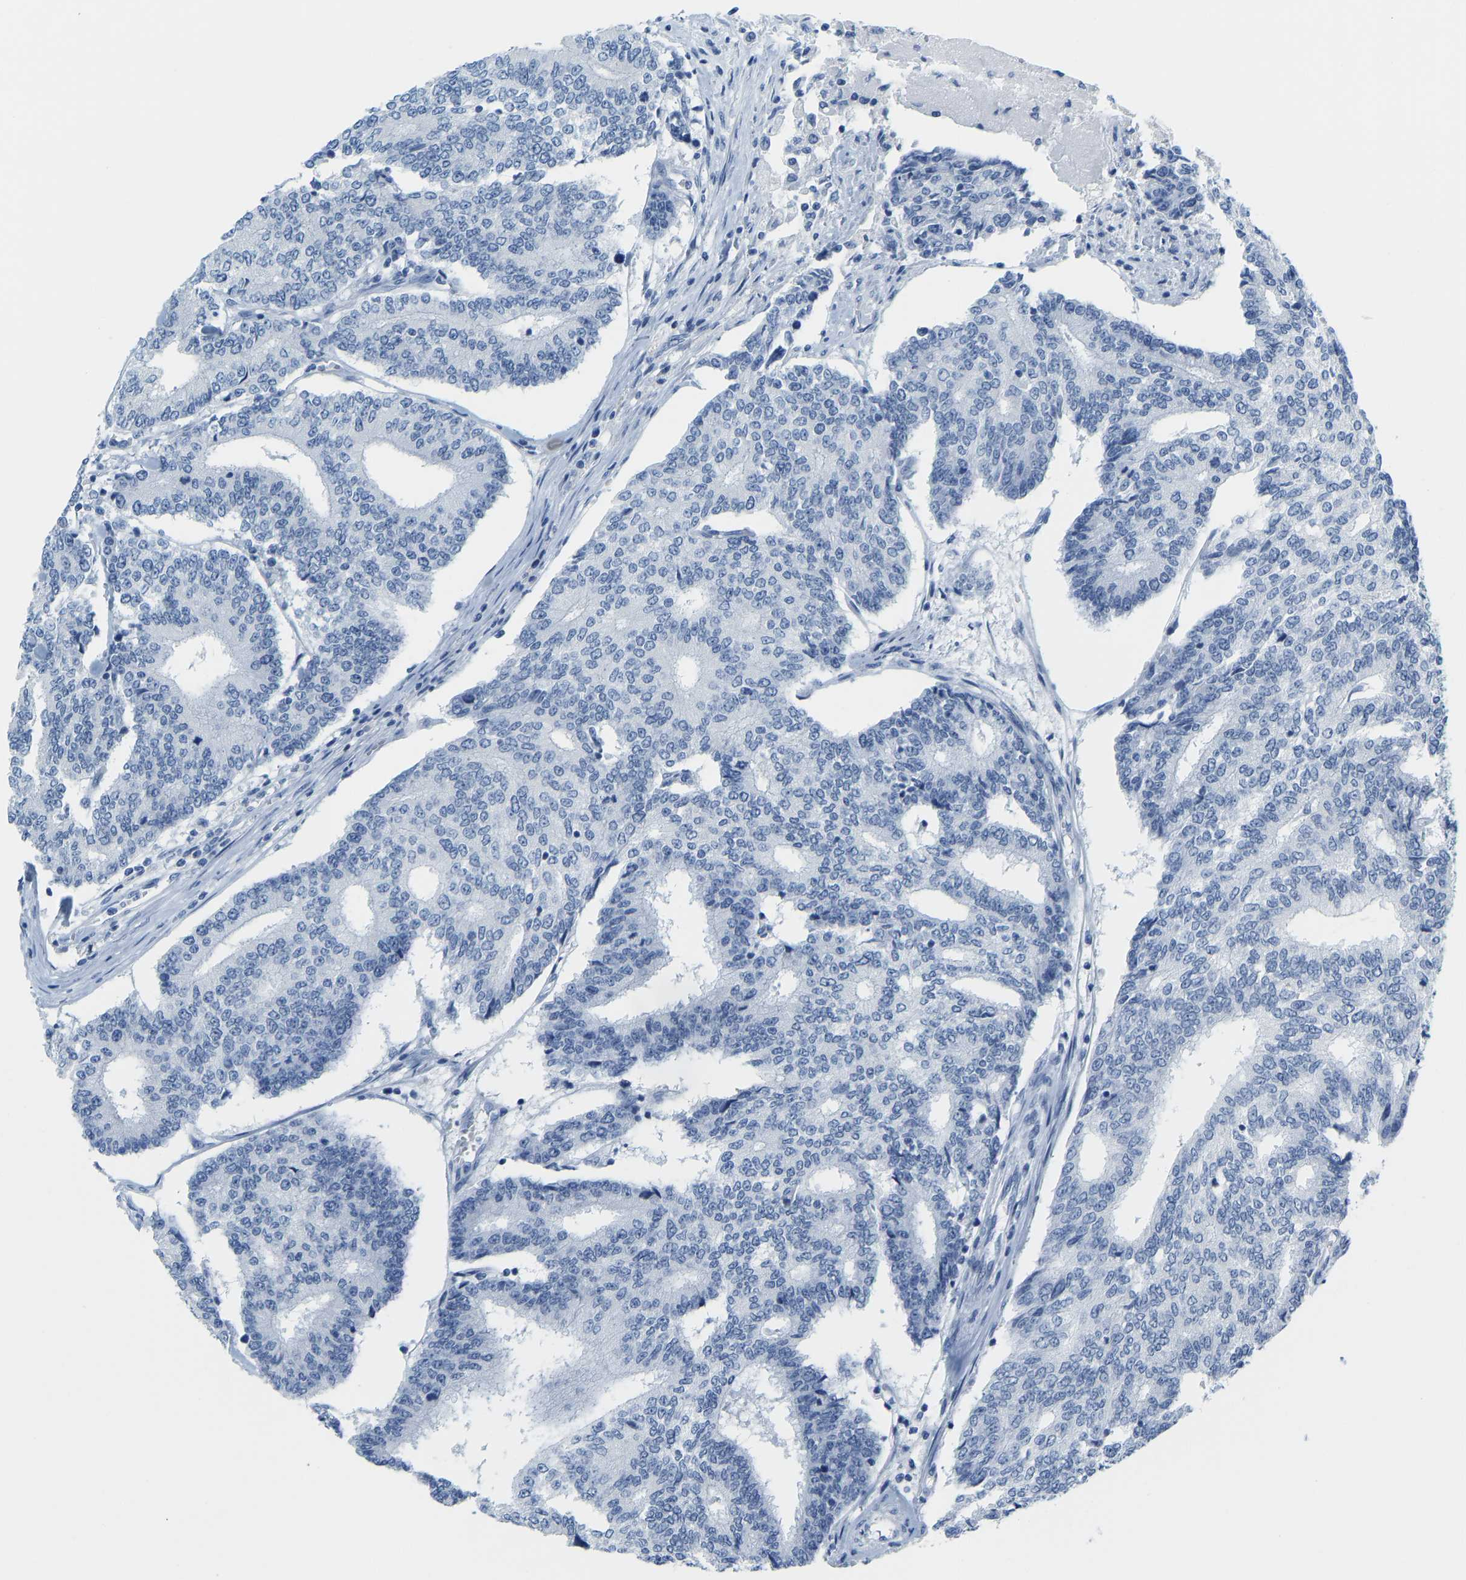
{"staining": {"intensity": "negative", "quantity": "none", "location": "none"}, "tissue": "prostate cancer", "cell_type": "Tumor cells", "image_type": "cancer", "snomed": [{"axis": "morphology", "description": "Normal tissue, NOS"}, {"axis": "morphology", "description": "Adenocarcinoma, High grade"}, {"axis": "topography", "description": "Prostate"}, {"axis": "topography", "description": "Seminal veicle"}], "caption": "IHC micrograph of neoplastic tissue: prostate cancer stained with DAB (3,3'-diaminobenzidine) shows no significant protein expression in tumor cells.", "gene": "SERPINB3", "patient": {"sex": "male", "age": 55}}